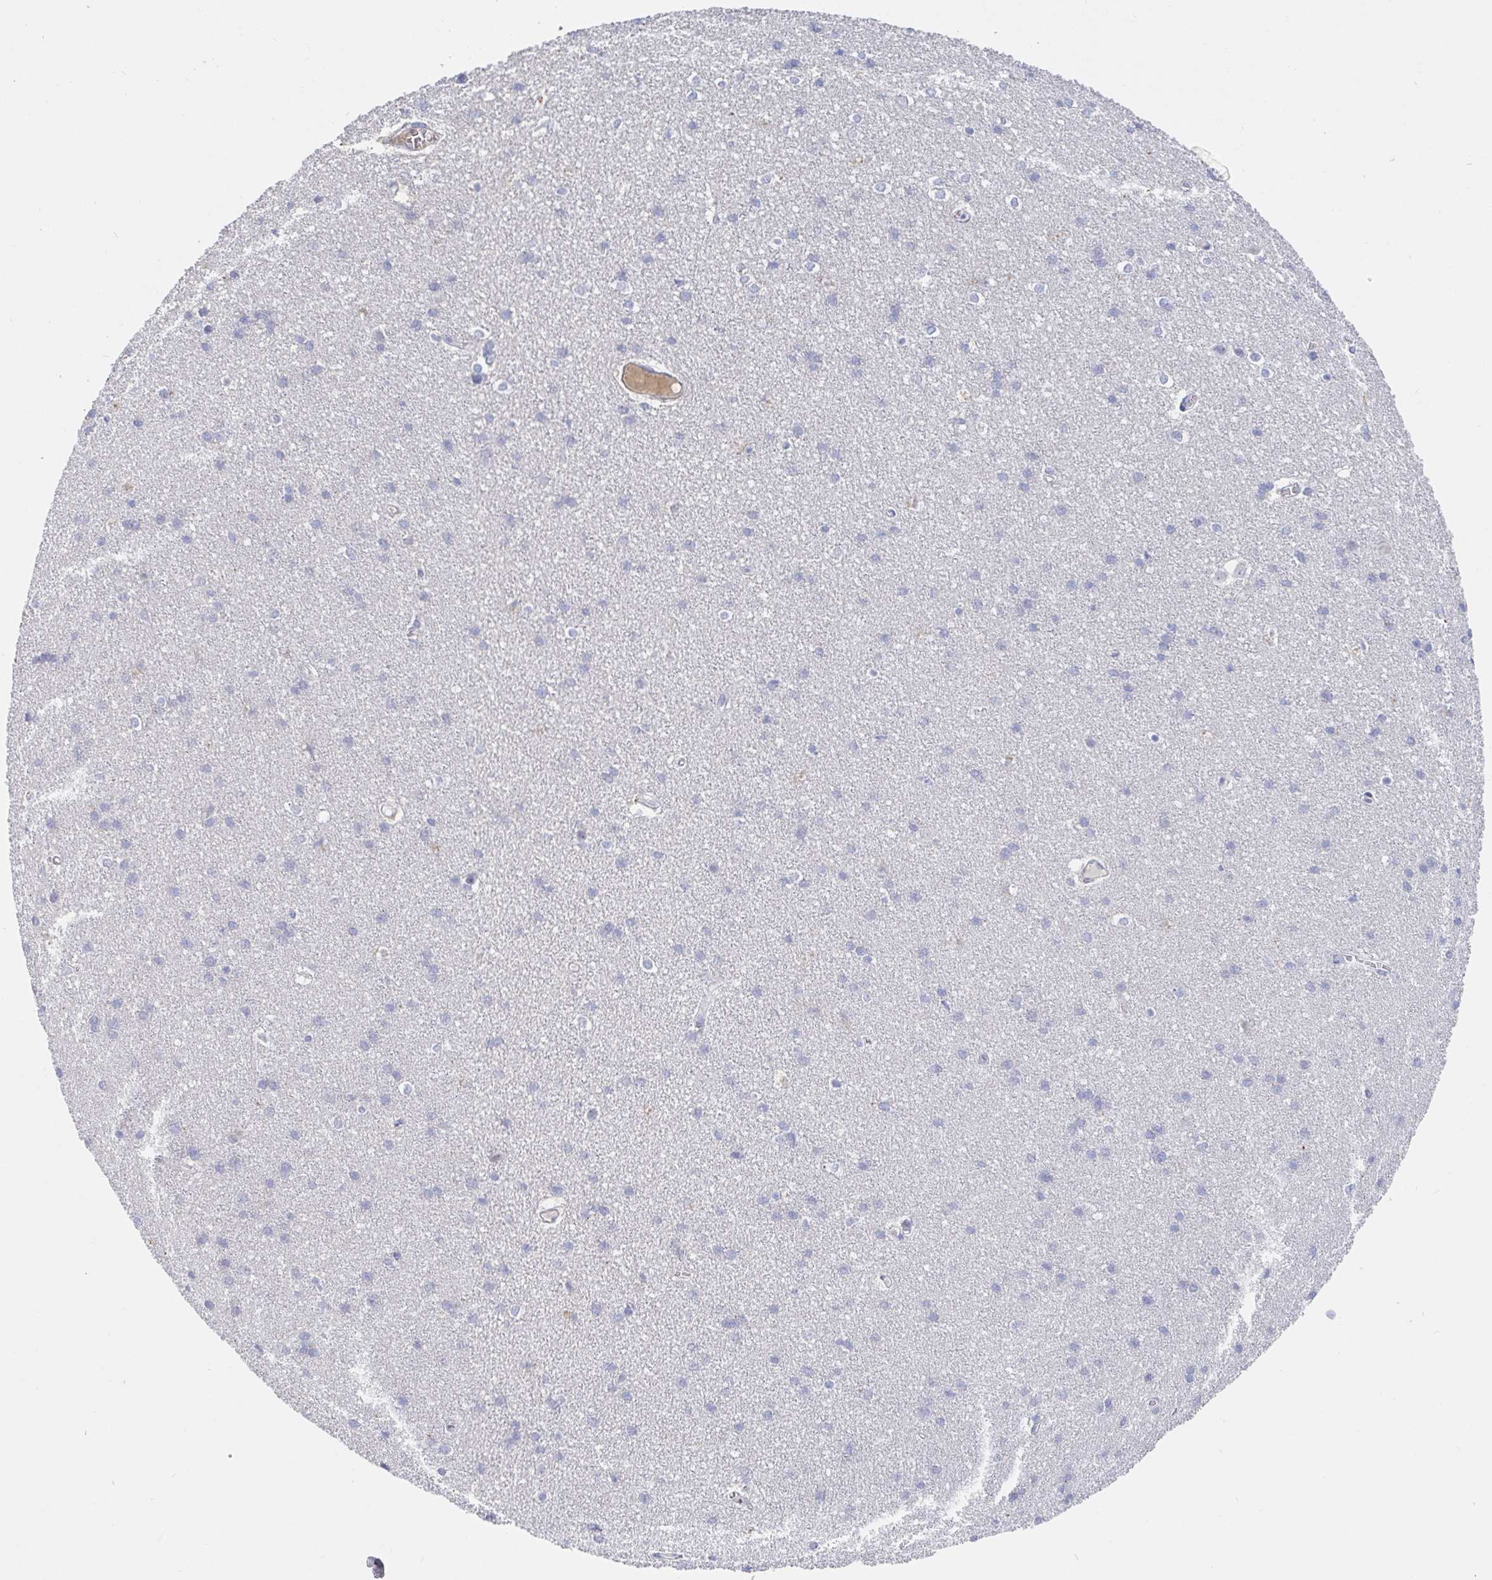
{"staining": {"intensity": "negative", "quantity": "none", "location": "none"}, "tissue": "cerebral cortex", "cell_type": "Endothelial cells", "image_type": "normal", "snomed": [{"axis": "morphology", "description": "Normal tissue, NOS"}, {"axis": "topography", "description": "Cerebral cortex"}], "caption": "A high-resolution histopathology image shows immunohistochemistry staining of benign cerebral cortex, which shows no significant positivity in endothelial cells.", "gene": "ZNF100", "patient": {"sex": "male", "age": 37}}